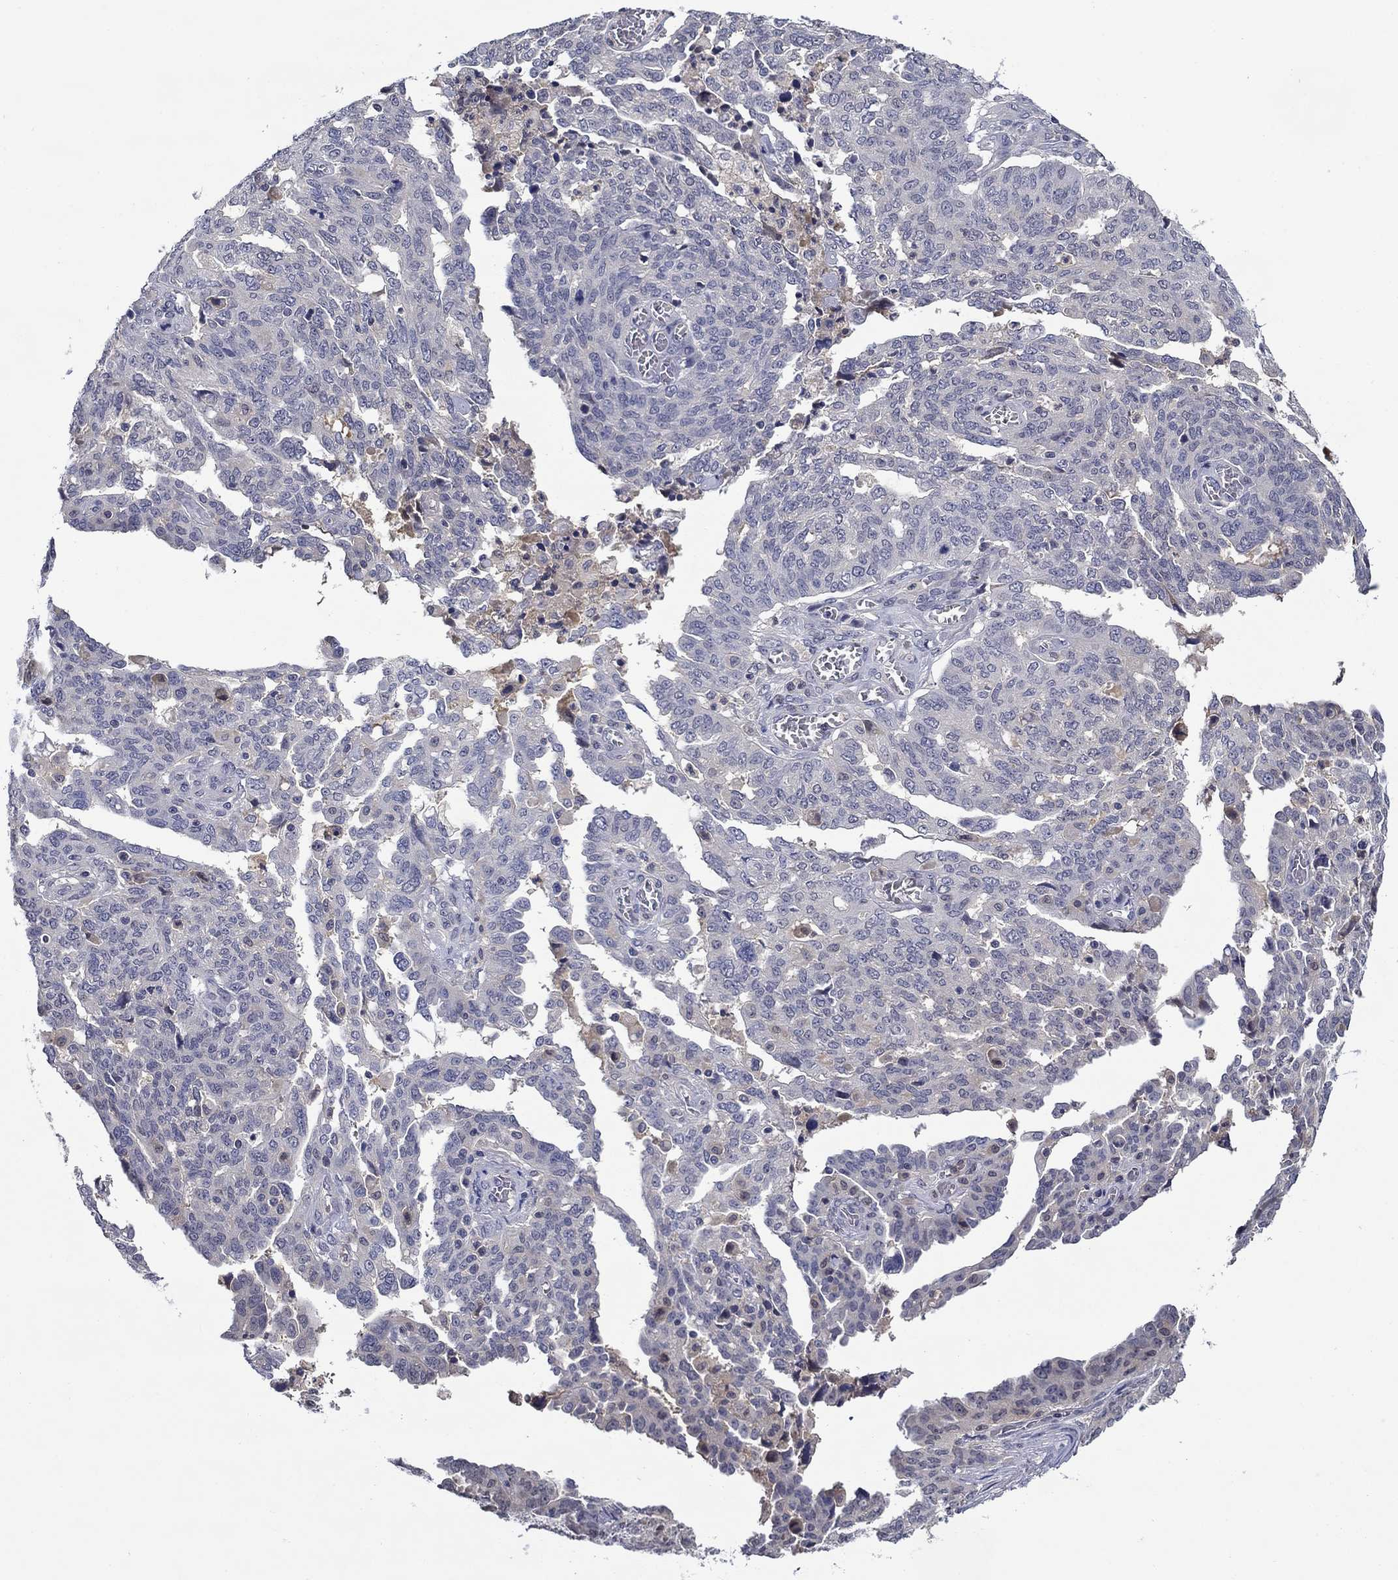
{"staining": {"intensity": "negative", "quantity": "none", "location": "none"}, "tissue": "ovarian cancer", "cell_type": "Tumor cells", "image_type": "cancer", "snomed": [{"axis": "morphology", "description": "Cystadenocarcinoma, serous, NOS"}, {"axis": "topography", "description": "Ovary"}], "caption": "High magnification brightfield microscopy of ovarian serous cystadenocarcinoma stained with DAB (brown) and counterstained with hematoxylin (blue): tumor cells show no significant expression.", "gene": "DDTL", "patient": {"sex": "female", "age": 67}}